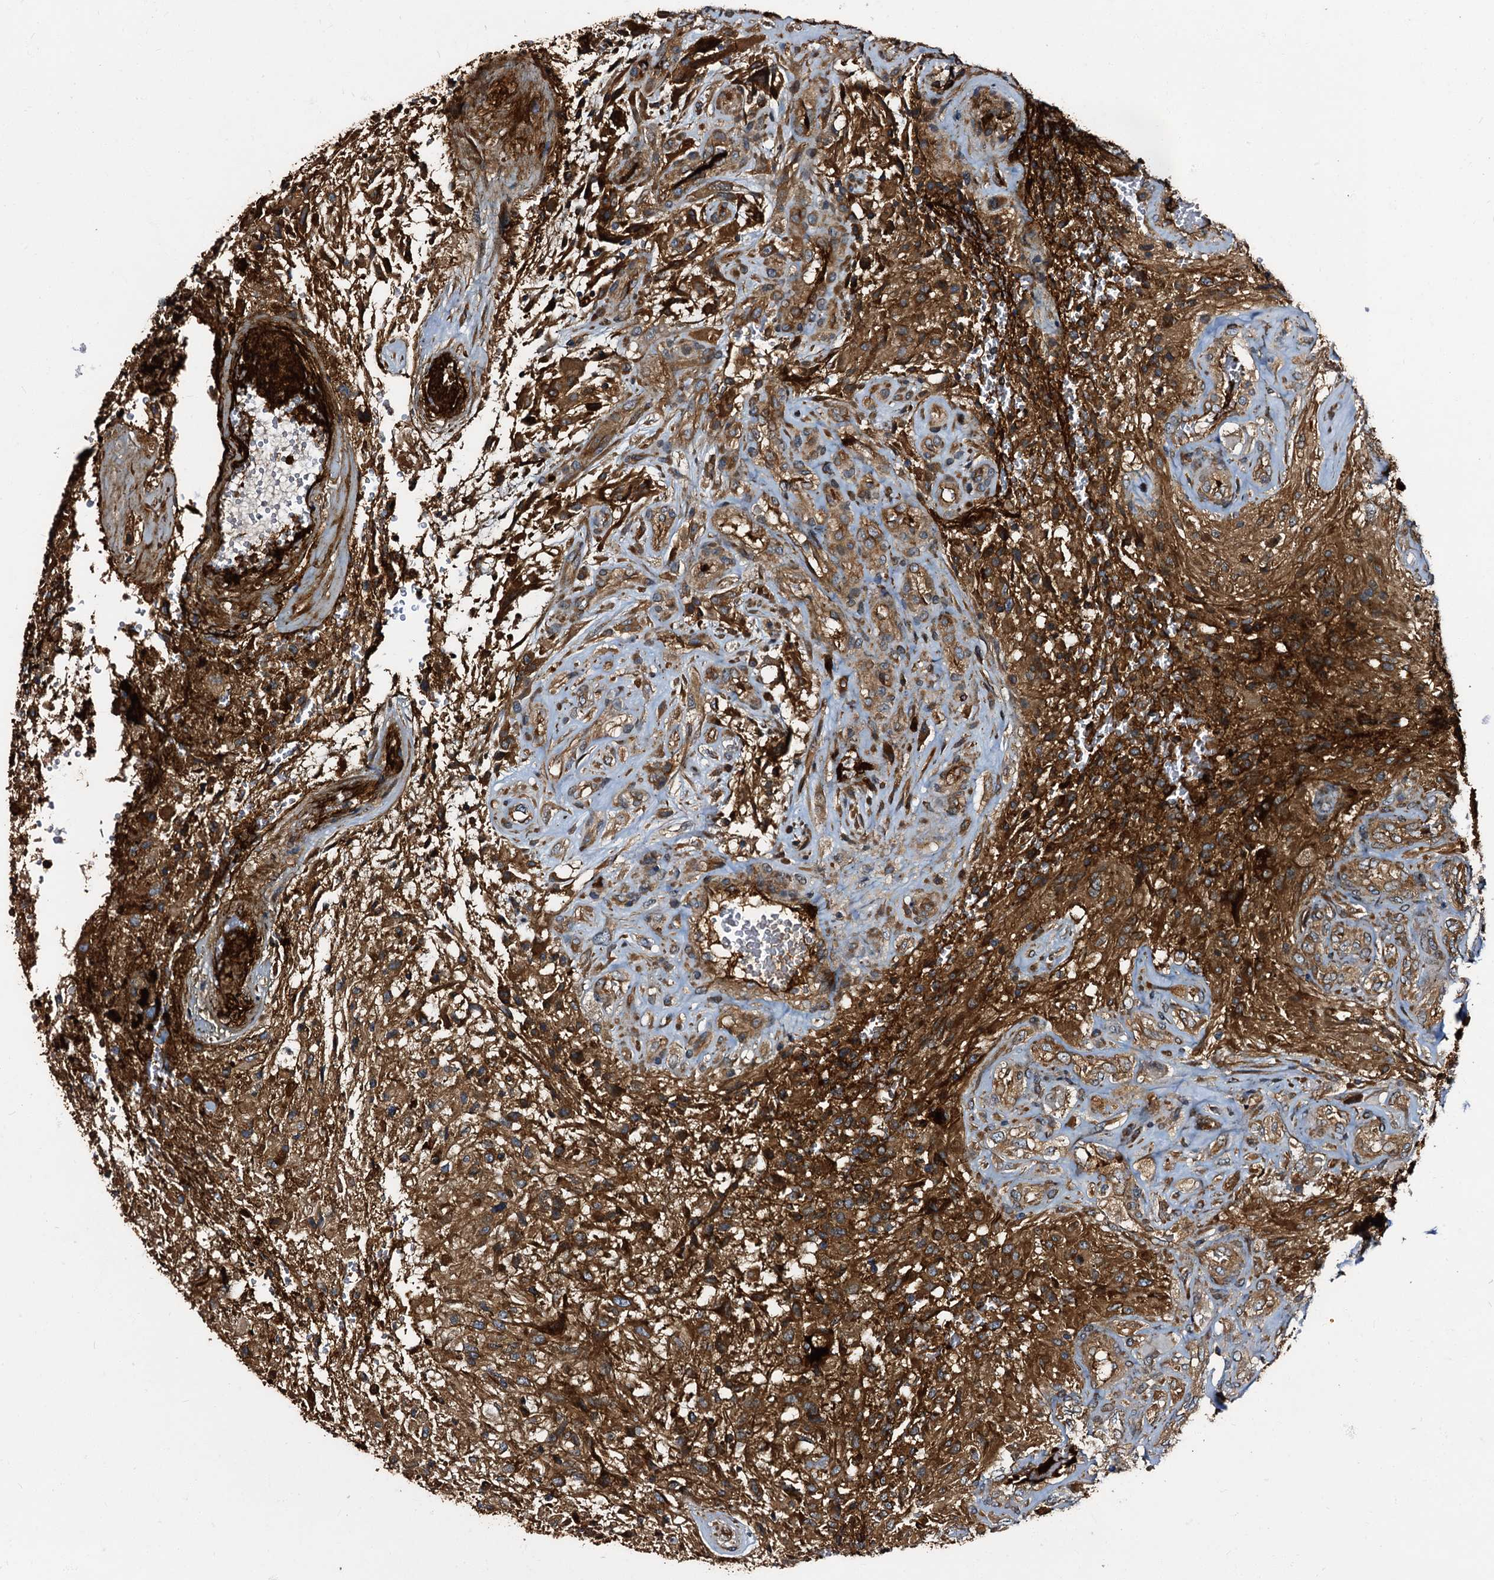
{"staining": {"intensity": "strong", "quantity": ">75%", "location": "cytoplasmic/membranous"}, "tissue": "glioma", "cell_type": "Tumor cells", "image_type": "cancer", "snomed": [{"axis": "morphology", "description": "Glioma, malignant, High grade"}, {"axis": "topography", "description": "Brain"}], "caption": "The immunohistochemical stain labels strong cytoplasmic/membranous positivity in tumor cells of glioma tissue. (Brightfield microscopy of DAB IHC at high magnification).", "gene": "PEX5", "patient": {"sex": "male", "age": 56}}